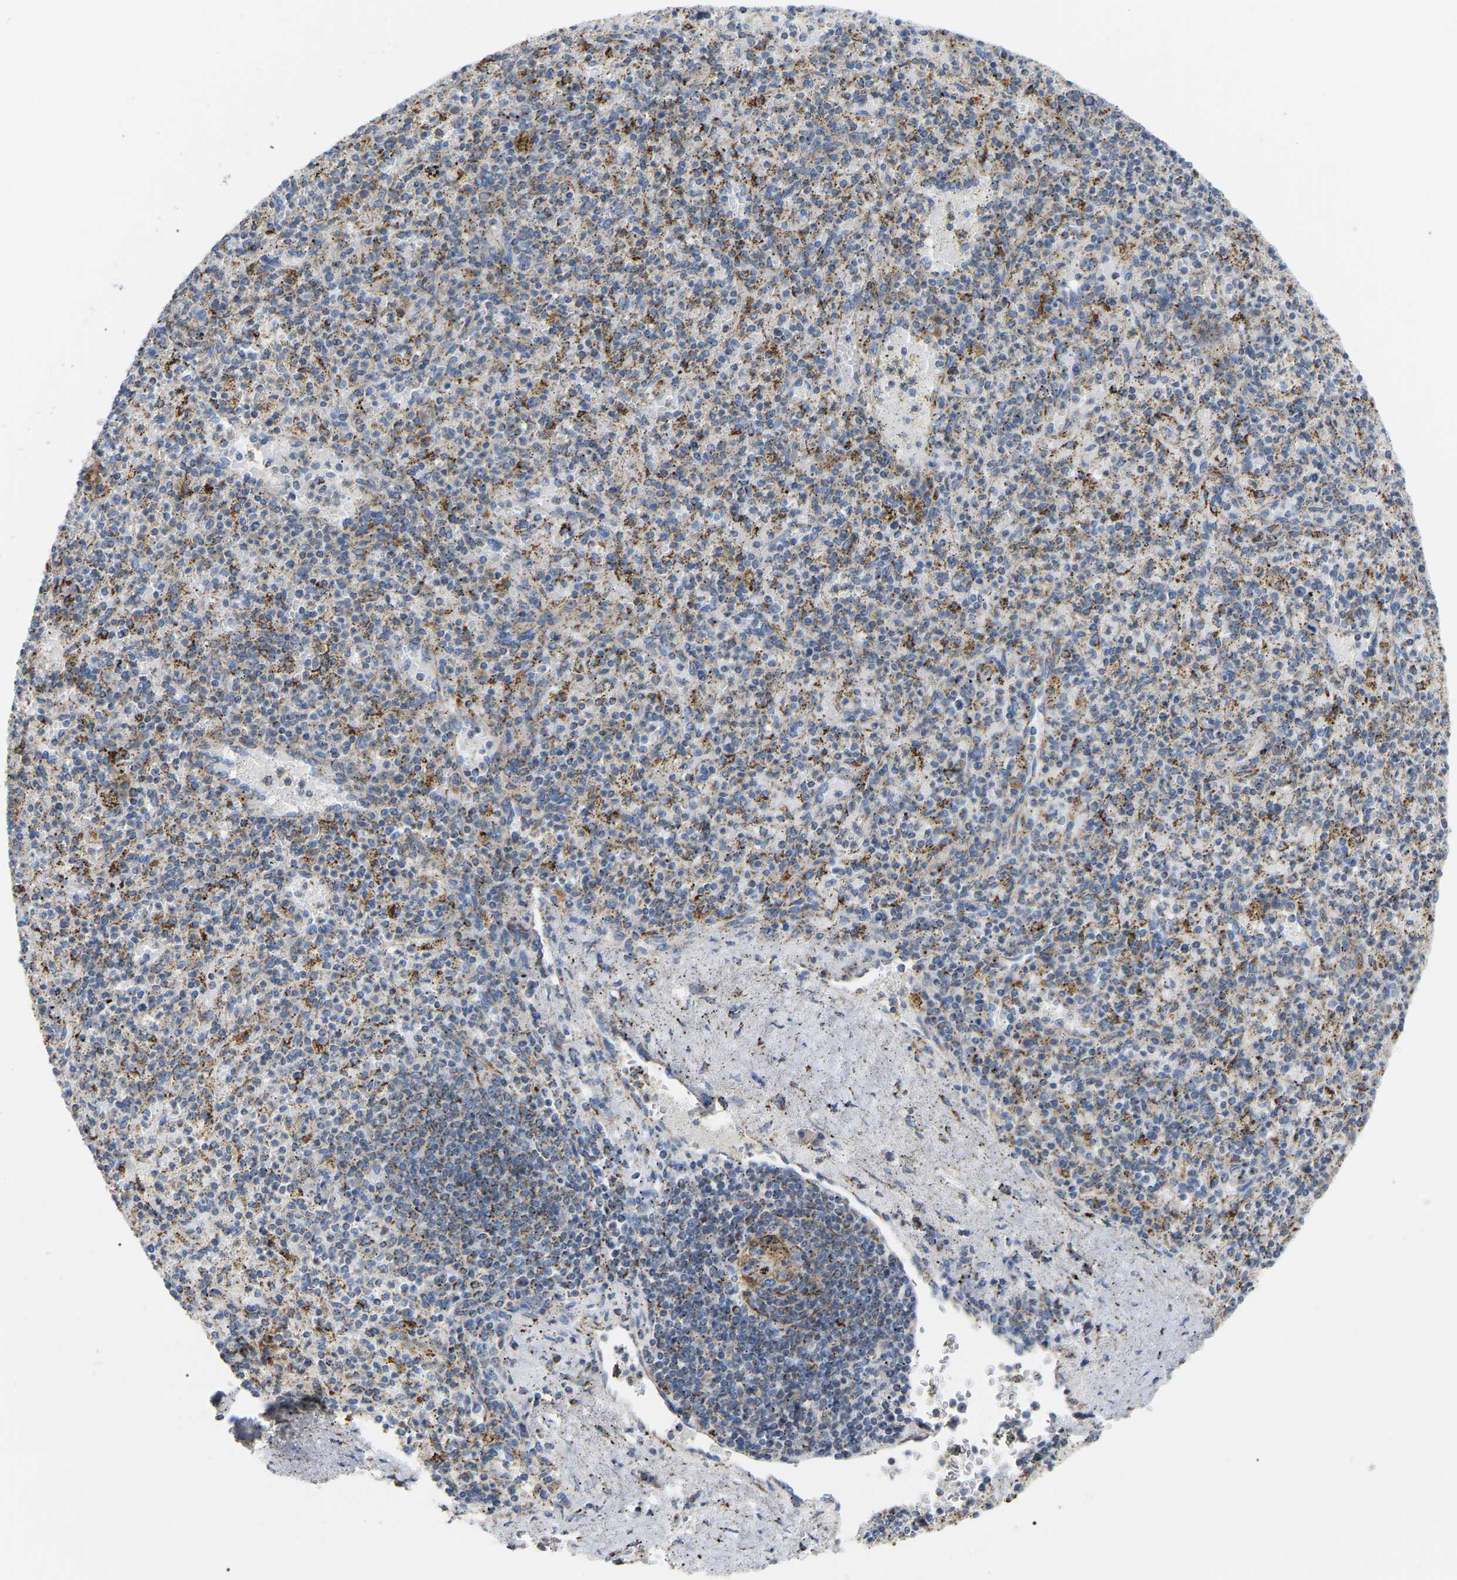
{"staining": {"intensity": "moderate", "quantity": "<25%", "location": "cytoplasmic/membranous"}, "tissue": "spleen", "cell_type": "Cells in red pulp", "image_type": "normal", "snomed": [{"axis": "morphology", "description": "Normal tissue, NOS"}, {"axis": "topography", "description": "Spleen"}], "caption": "Immunohistochemistry (DAB) staining of benign spleen shows moderate cytoplasmic/membranous protein positivity in about <25% of cells in red pulp. The protein of interest is shown in brown color, while the nuclei are stained blue.", "gene": "HIBADH", "patient": {"sex": "male", "age": 72}}